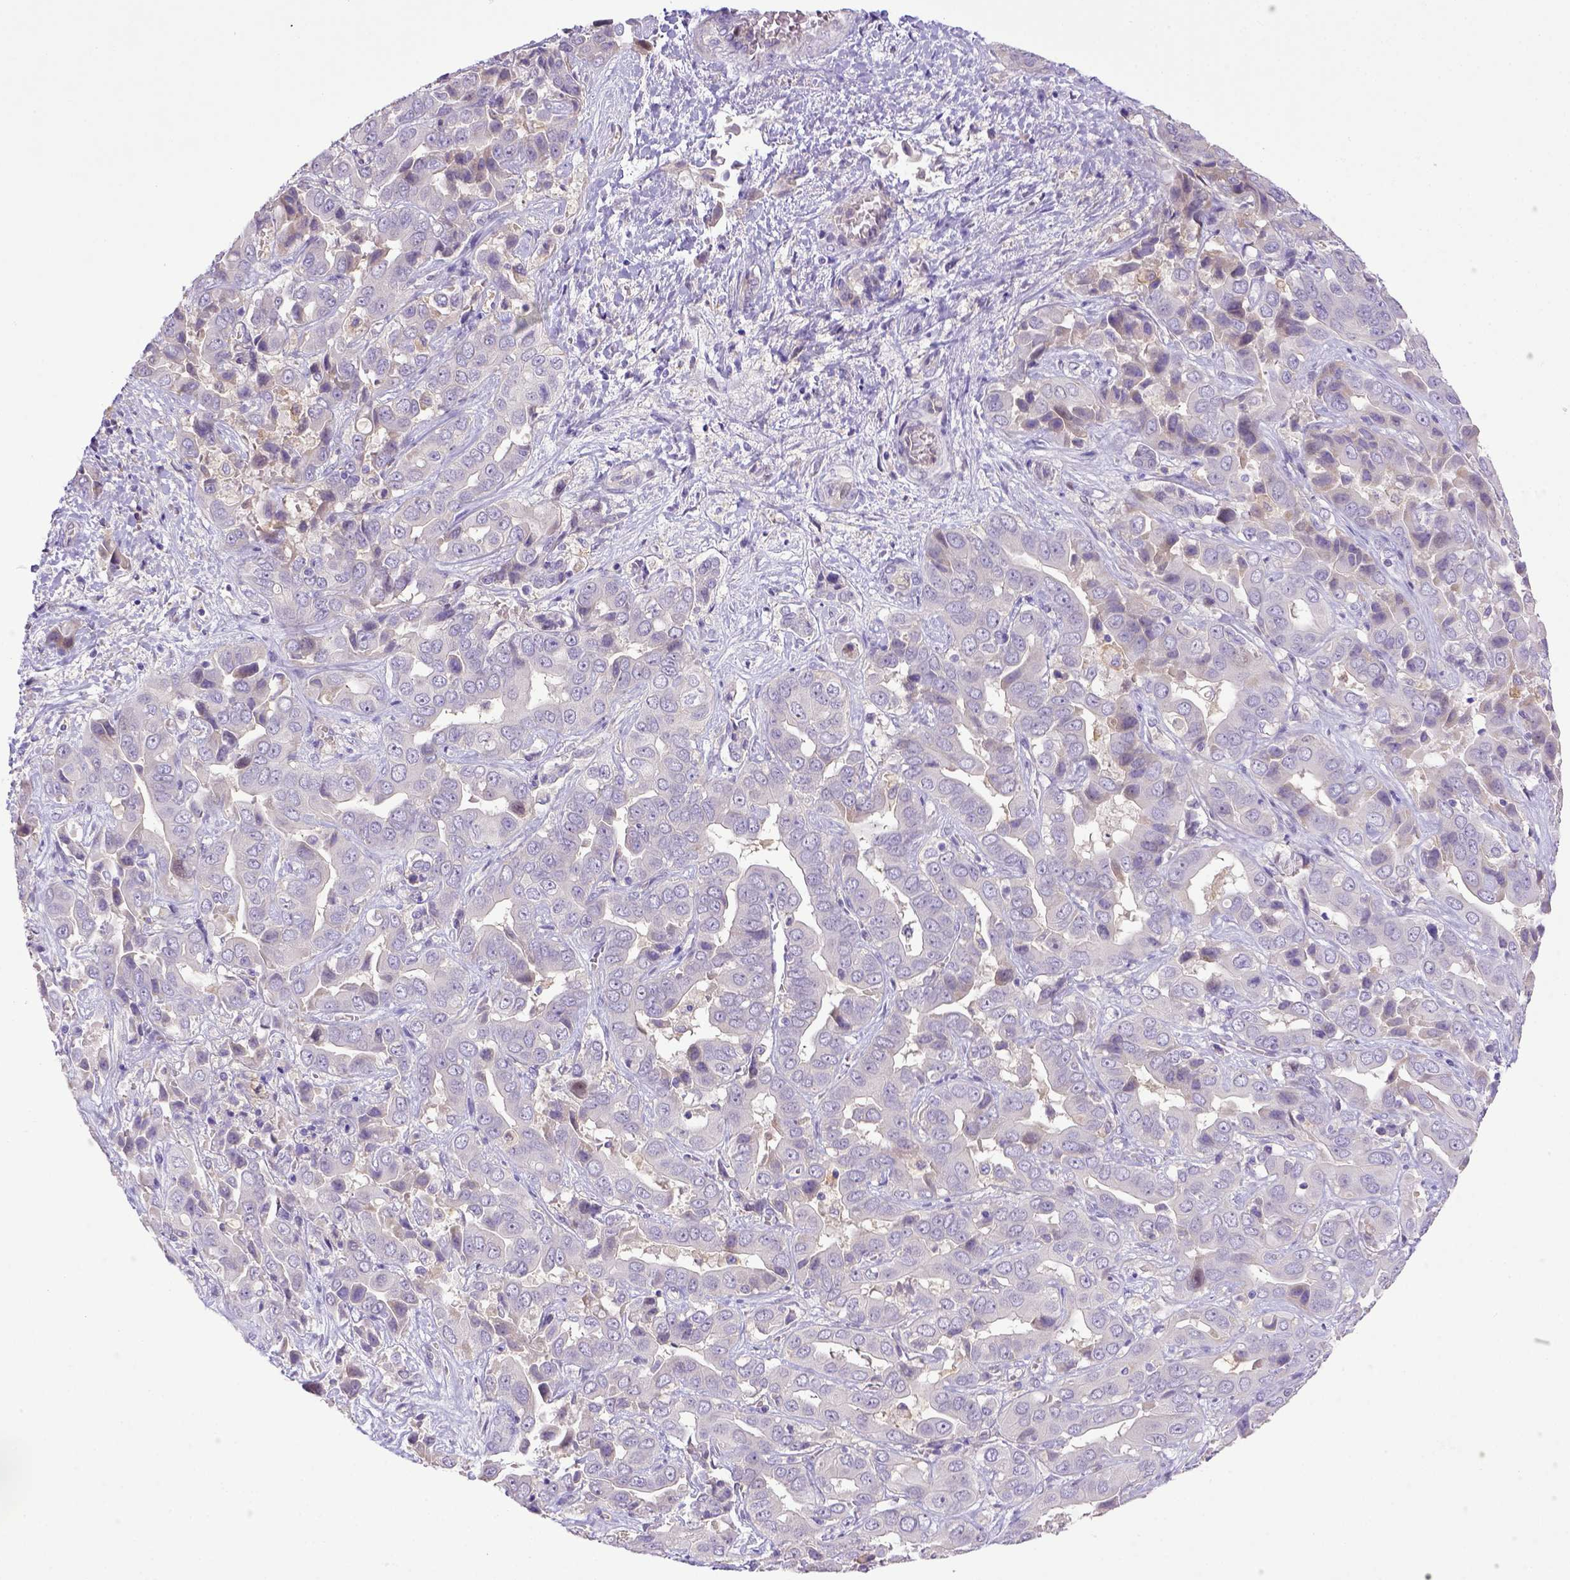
{"staining": {"intensity": "negative", "quantity": "none", "location": "none"}, "tissue": "liver cancer", "cell_type": "Tumor cells", "image_type": "cancer", "snomed": [{"axis": "morphology", "description": "Cholangiocarcinoma"}, {"axis": "topography", "description": "Liver"}], "caption": "An image of human cholangiocarcinoma (liver) is negative for staining in tumor cells.", "gene": "CD40", "patient": {"sex": "female", "age": 52}}